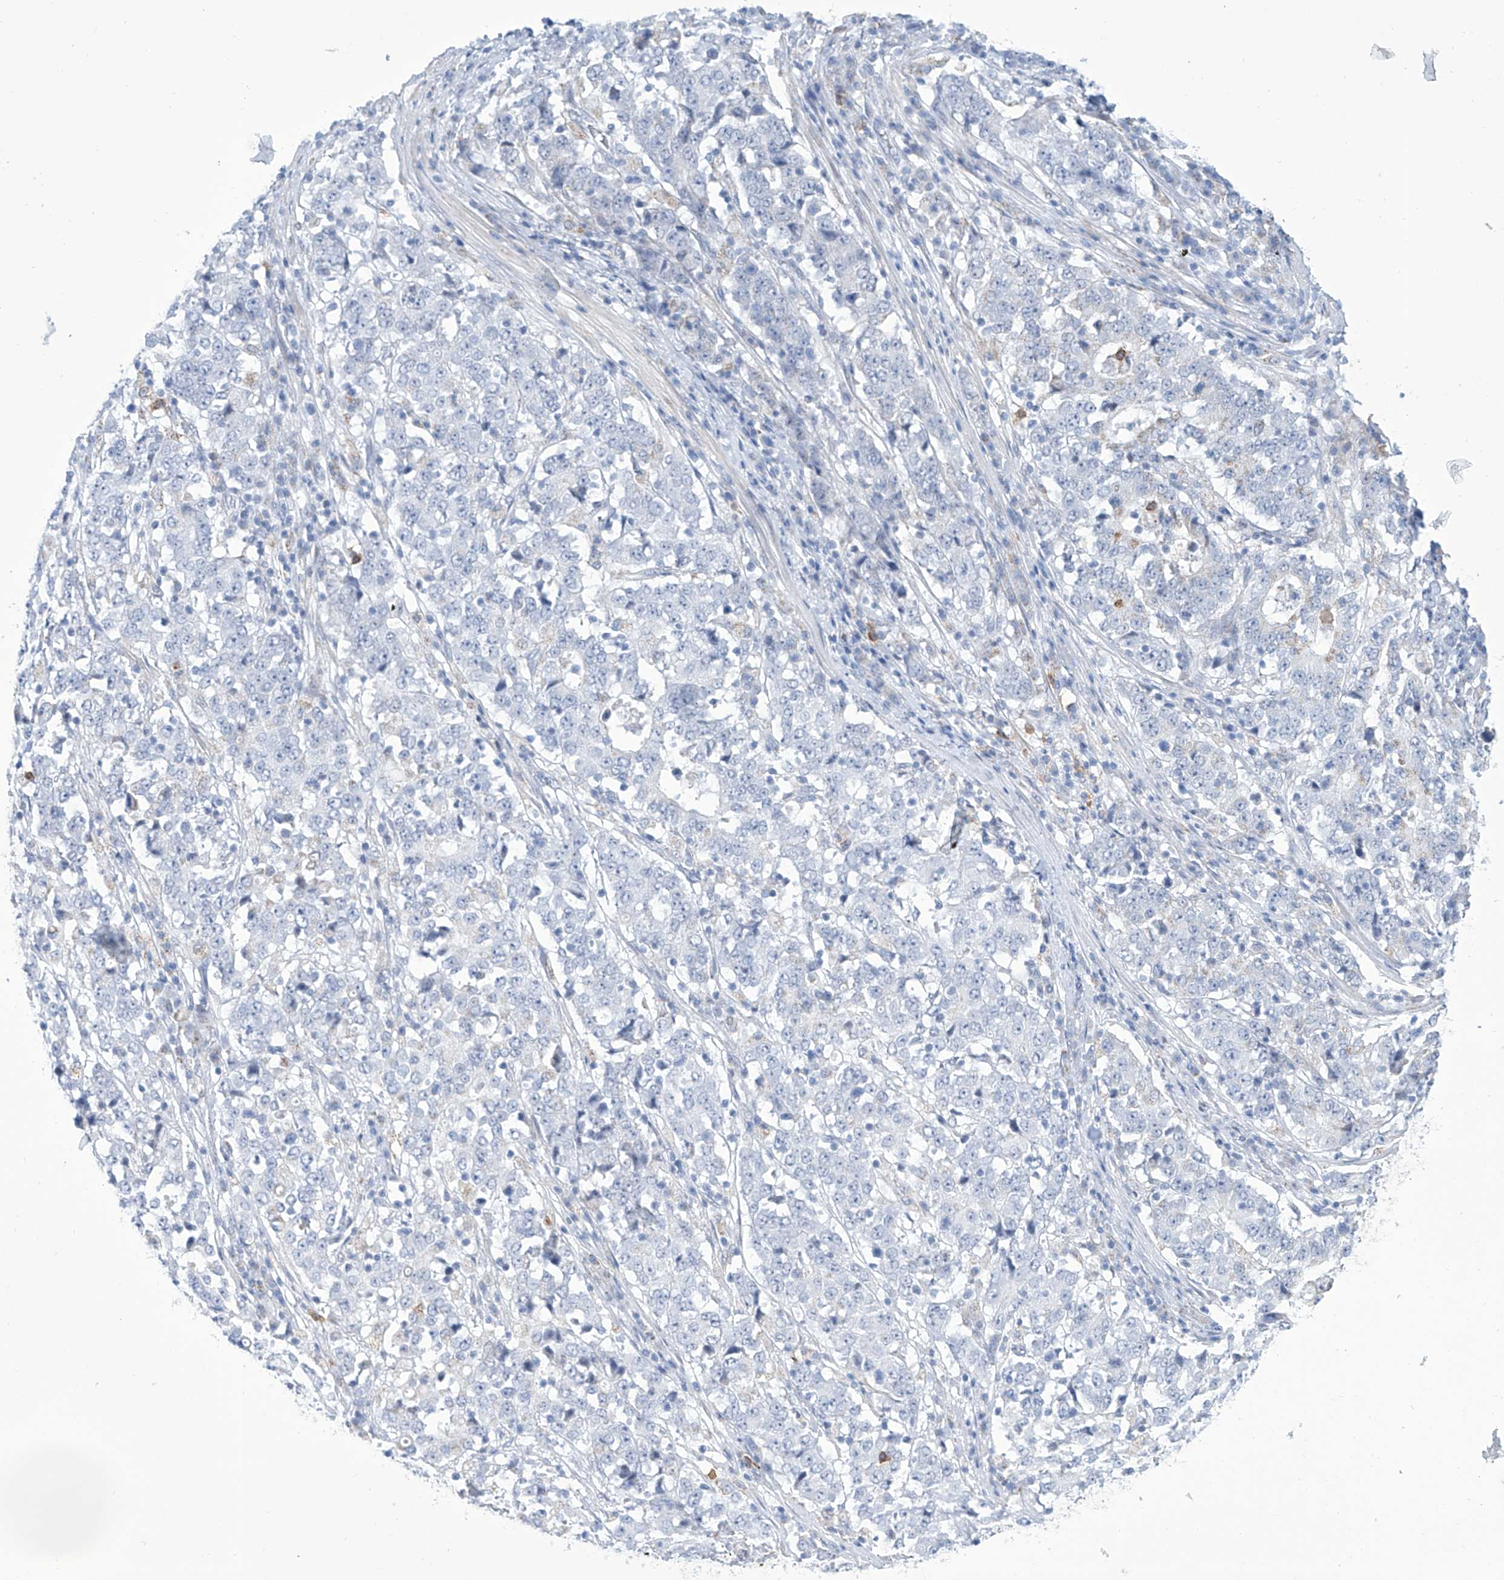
{"staining": {"intensity": "negative", "quantity": "none", "location": "none"}, "tissue": "stomach cancer", "cell_type": "Tumor cells", "image_type": "cancer", "snomed": [{"axis": "morphology", "description": "Adenocarcinoma, NOS"}, {"axis": "topography", "description": "Stomach"}], "caption": "Tumor cells are negative for brown protein staining in adenocarcinoma (stomach). The staining is performed using DAB brown chromogen with nuclei counter-stained in using hematoxylin.", "gene": "ALDH6A1", "patient": {"sex": "male", "age": 59}}